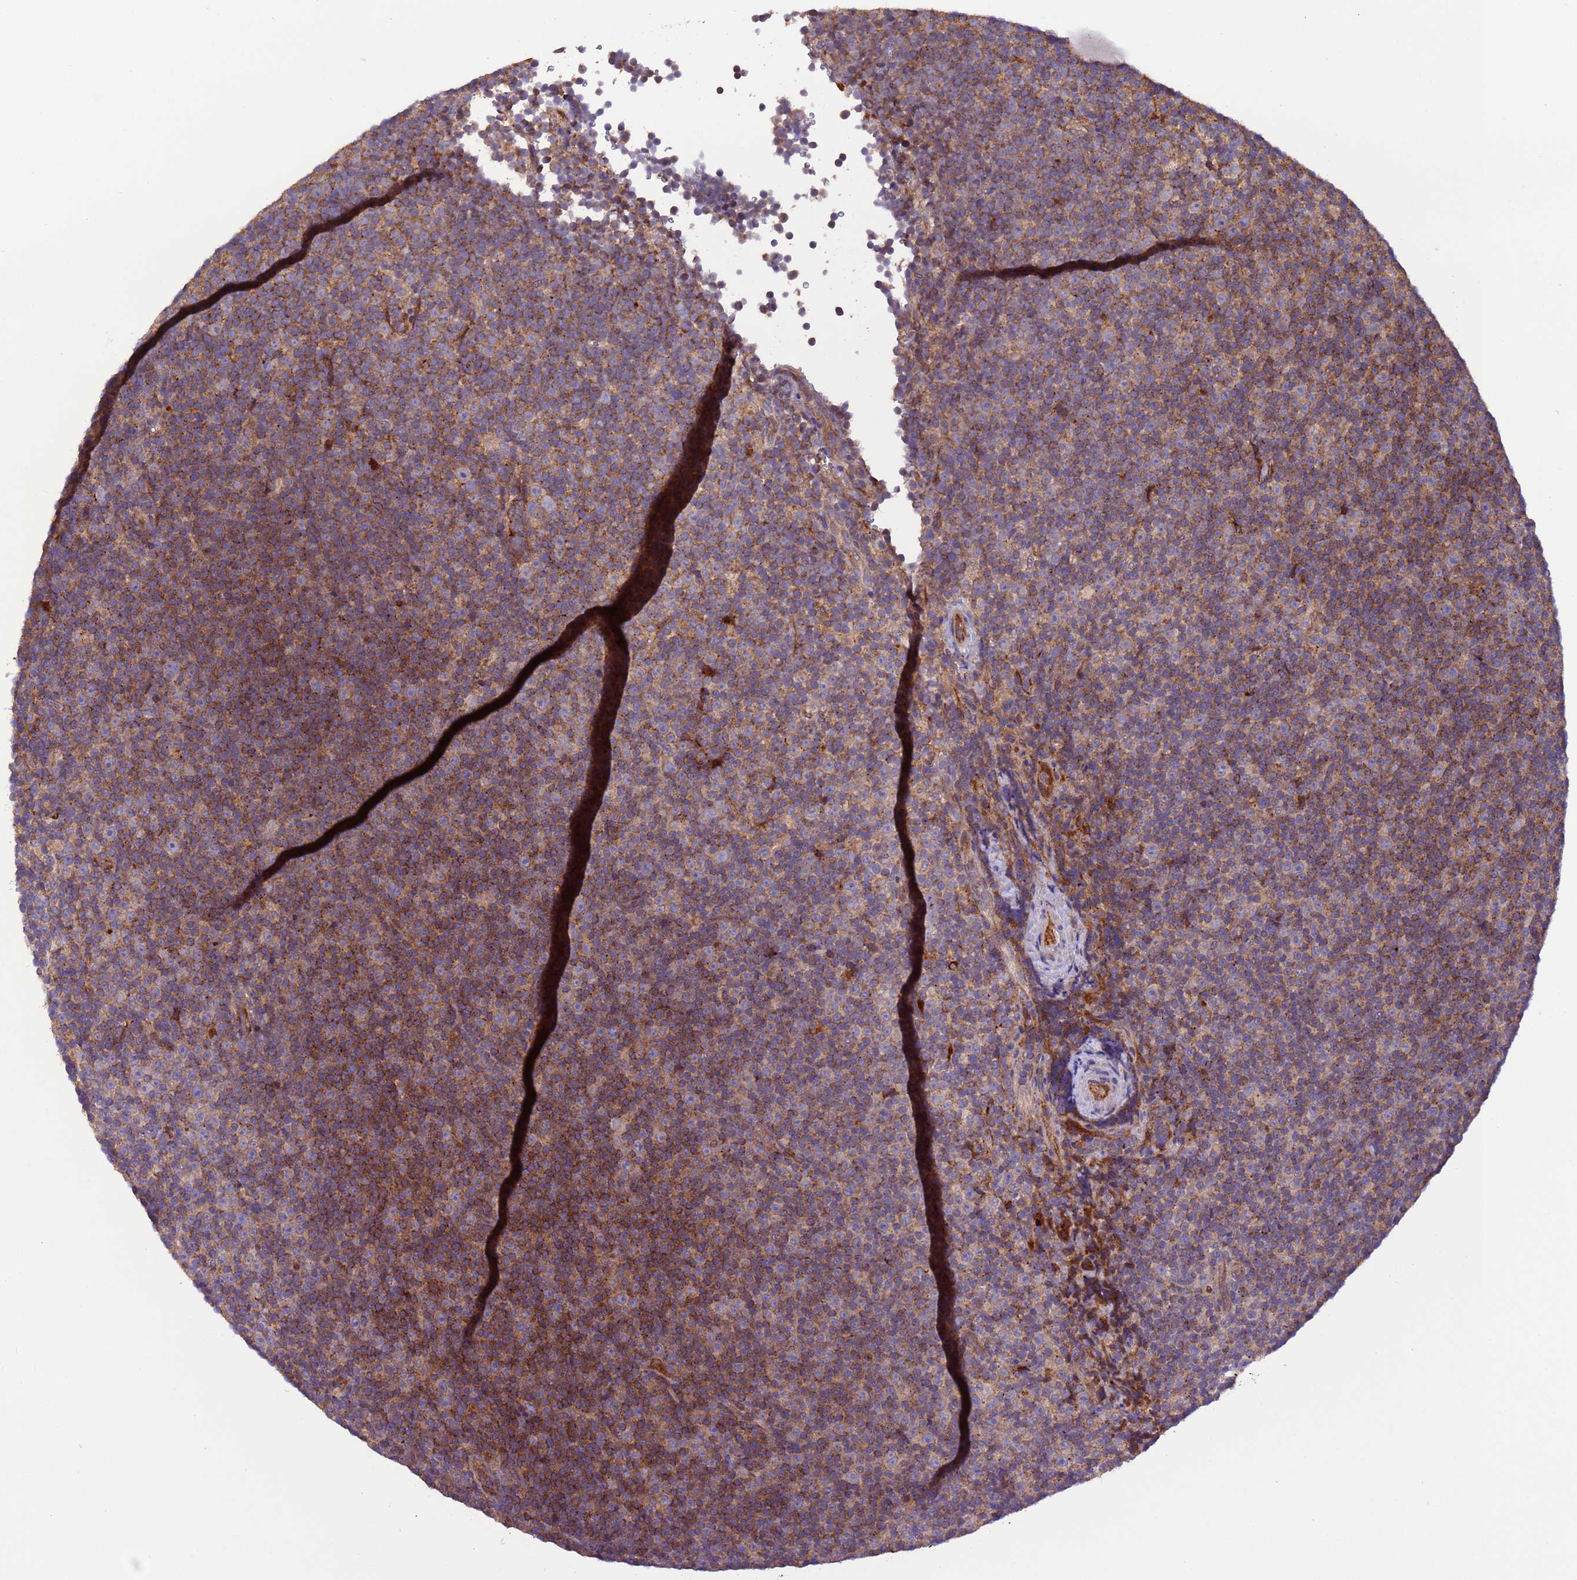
{"staining": {"intensity": "moderate", "quantity": ">75%", "location": "cytoplasmic/membranous"}, "tissue": "lymphoma", "cell_type": "Tumor cells", "image_type": "cancer", "snomed": [{"axis": "morphology", "description": "Malignant lymphoma, non-Hodgkin's type, Low grade"}, {"axis": "topography", "description": "Lymph node"}], "caption": "A brown stain shows moderate cytoplasmic/membranous staining of a protein in low-grade malignant lymphoma, non-Hodgkin's type tumor cells.", "gene": "PARP16", "patient": {"sex": "female", "age": 67}}